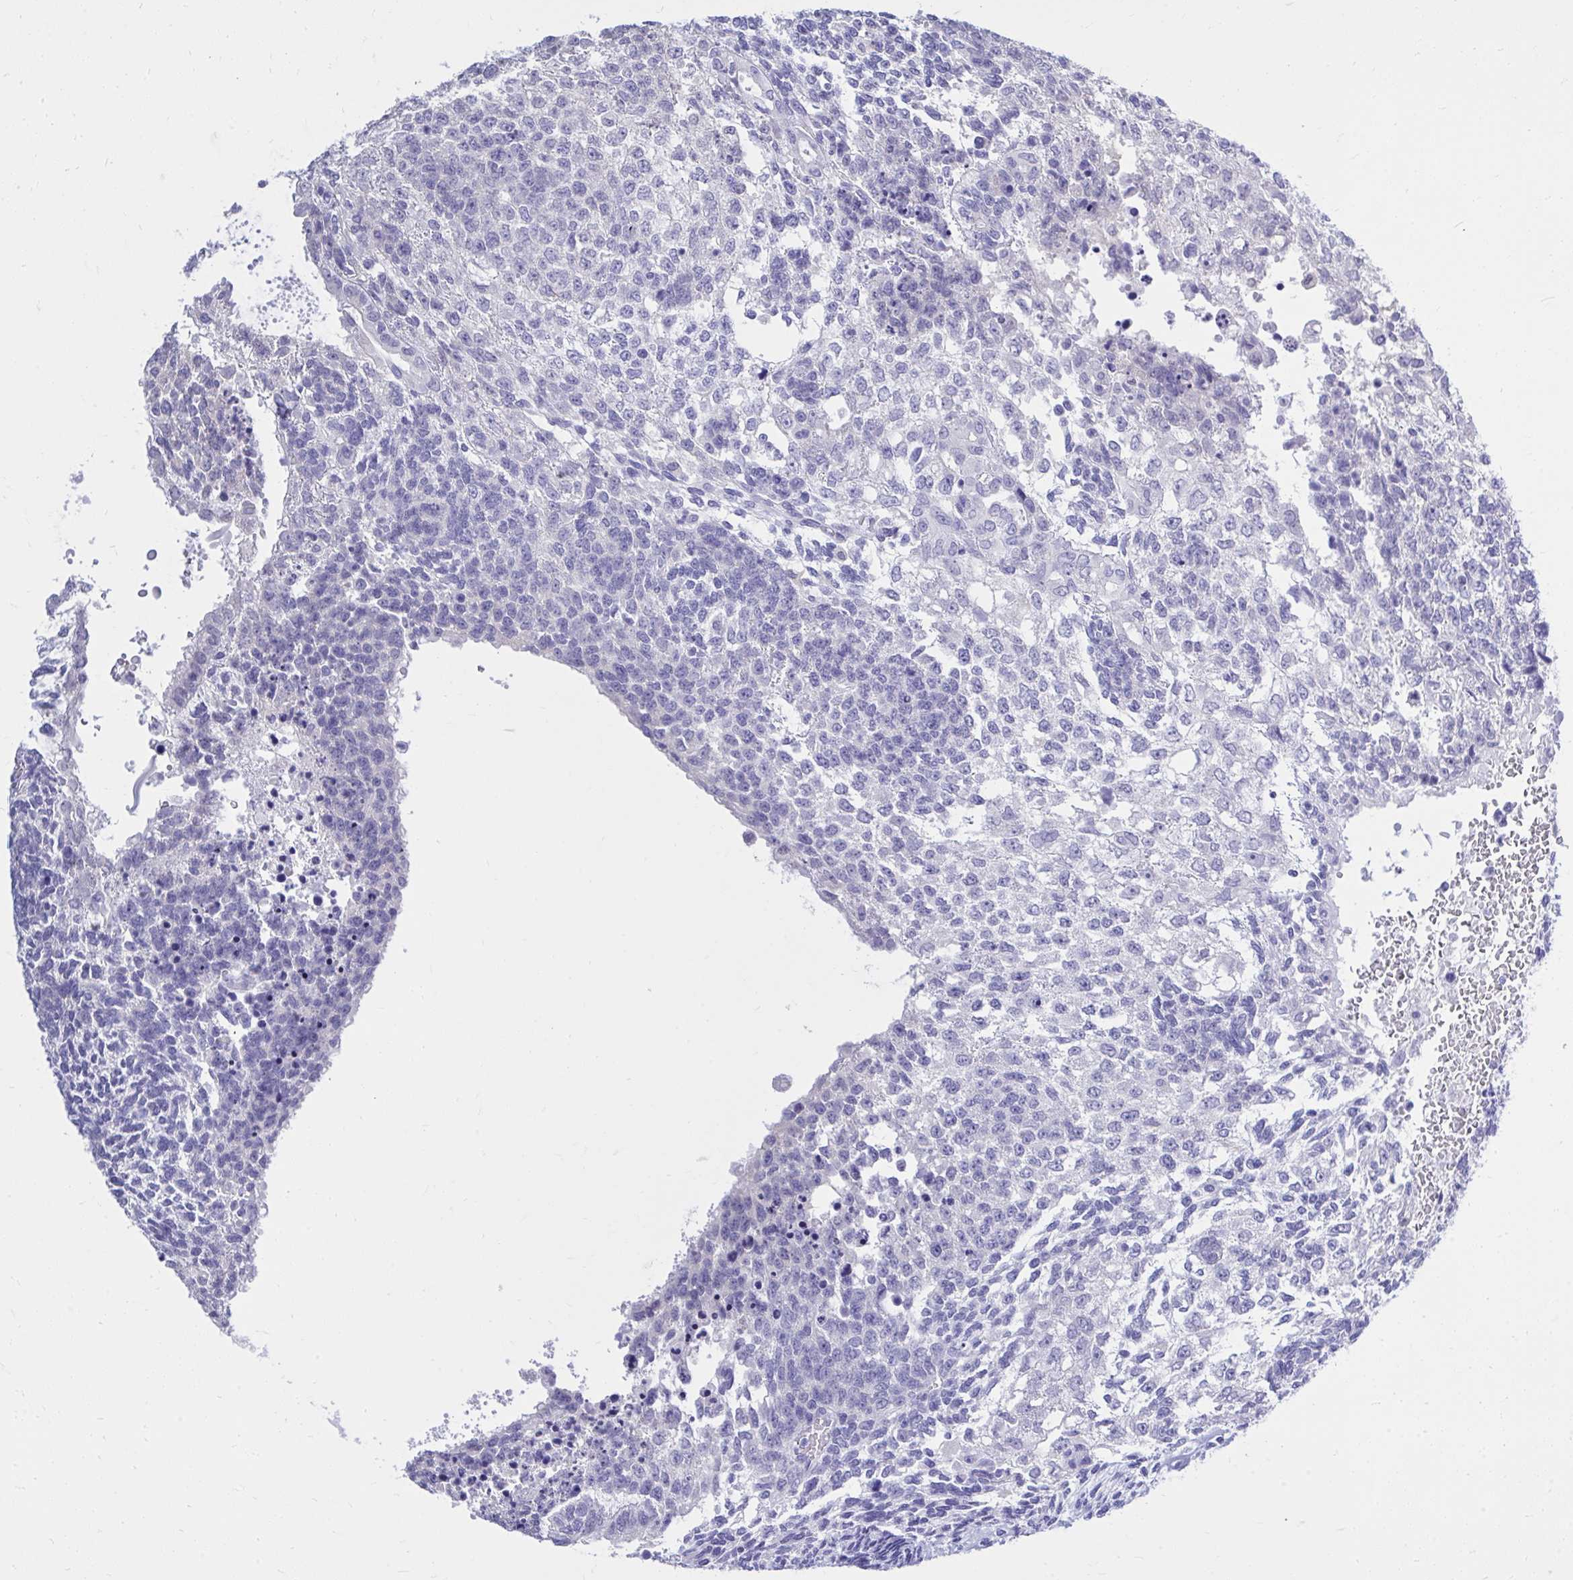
{"staining": {"intensity": "negative", "quantity": "none", "location": "none"}, "tissue": "testis cancer", "cell_type": "Tumor cells", "image_type": "cancer", "snomed": [{"axis": "morphology", "description": "Carcinoma, Embryonal, NOS"}, {"axis": "topography", "description": "Testis"}], "caption": "Immunohistochemistry (IHC) micrograph of neoplastic tissue: human testis cancer (embryonal carcinoma) stained with DAB (3,3'-diaminobenzidine) displays no significant protein staining in tumor cells. (DAB immunohistochemistry visualized using brightfield microscopy, high magnification).", "gene": "PSD", "patient": {"sex": "male", "age": 23}}